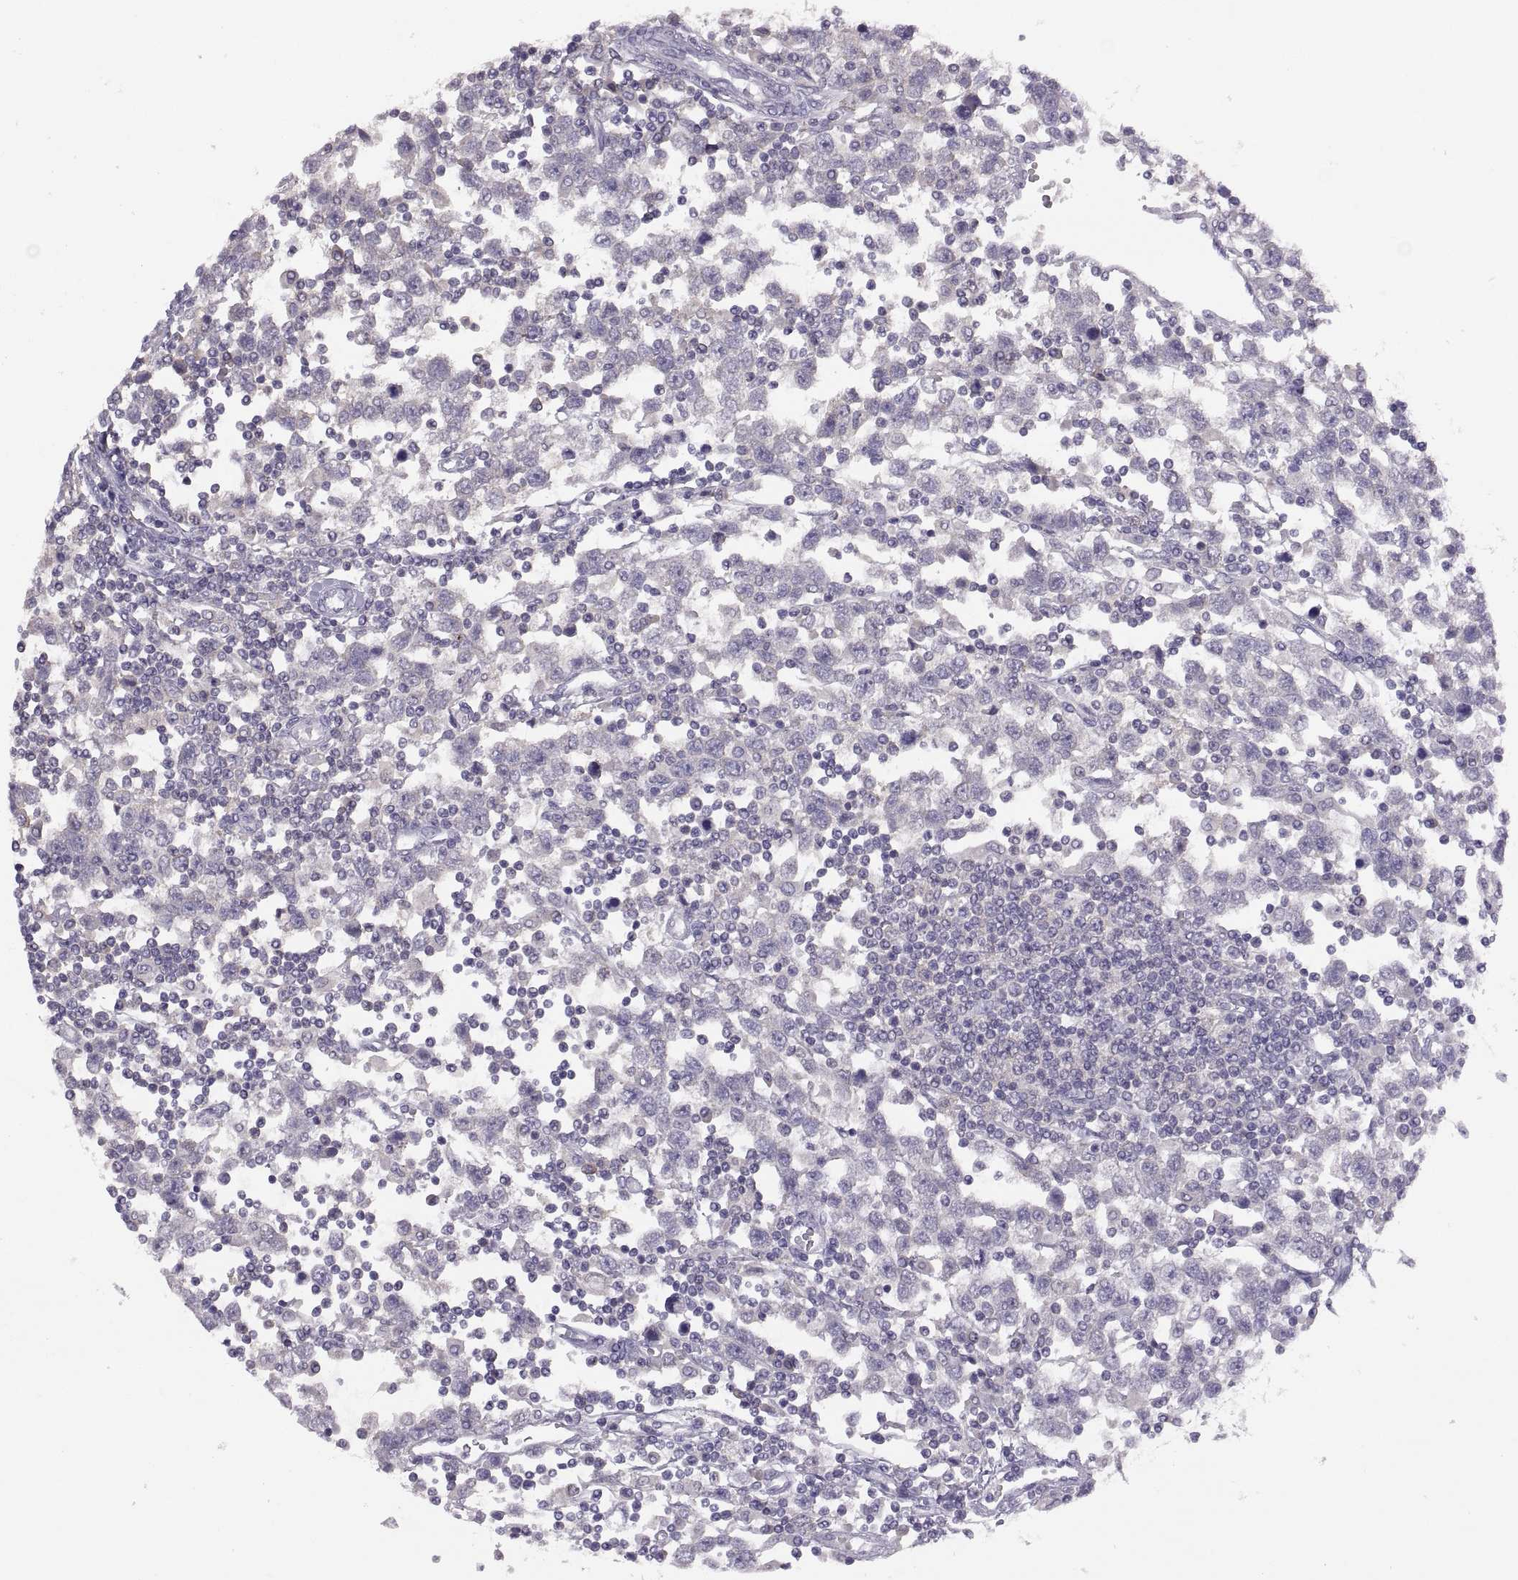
{"staining": {"intensity": "negative", "quantity": "none", "location": "none"}, "tissue": "testis cancer", "cell_type": "Tumor cells", "image_type": "cancer", "snomed": [{"axis": "morphology", "description": "Seminoma, NOS"}, {"axis": "topography", "description": "Testis"}], "caption": "IHC micrograph of human seminoma (testis) stained for a protein (brown), which reveals no expression in tumor cells. (Stains: DAB (3,3'-diaminobenzidine) immunohistochemistry (IHC) with hematoxylin counter stain, Microscopy: brightfield microscopy at high magnification).", "gene": "TBX19", "patient": {"sex": "male", "age": 34}}